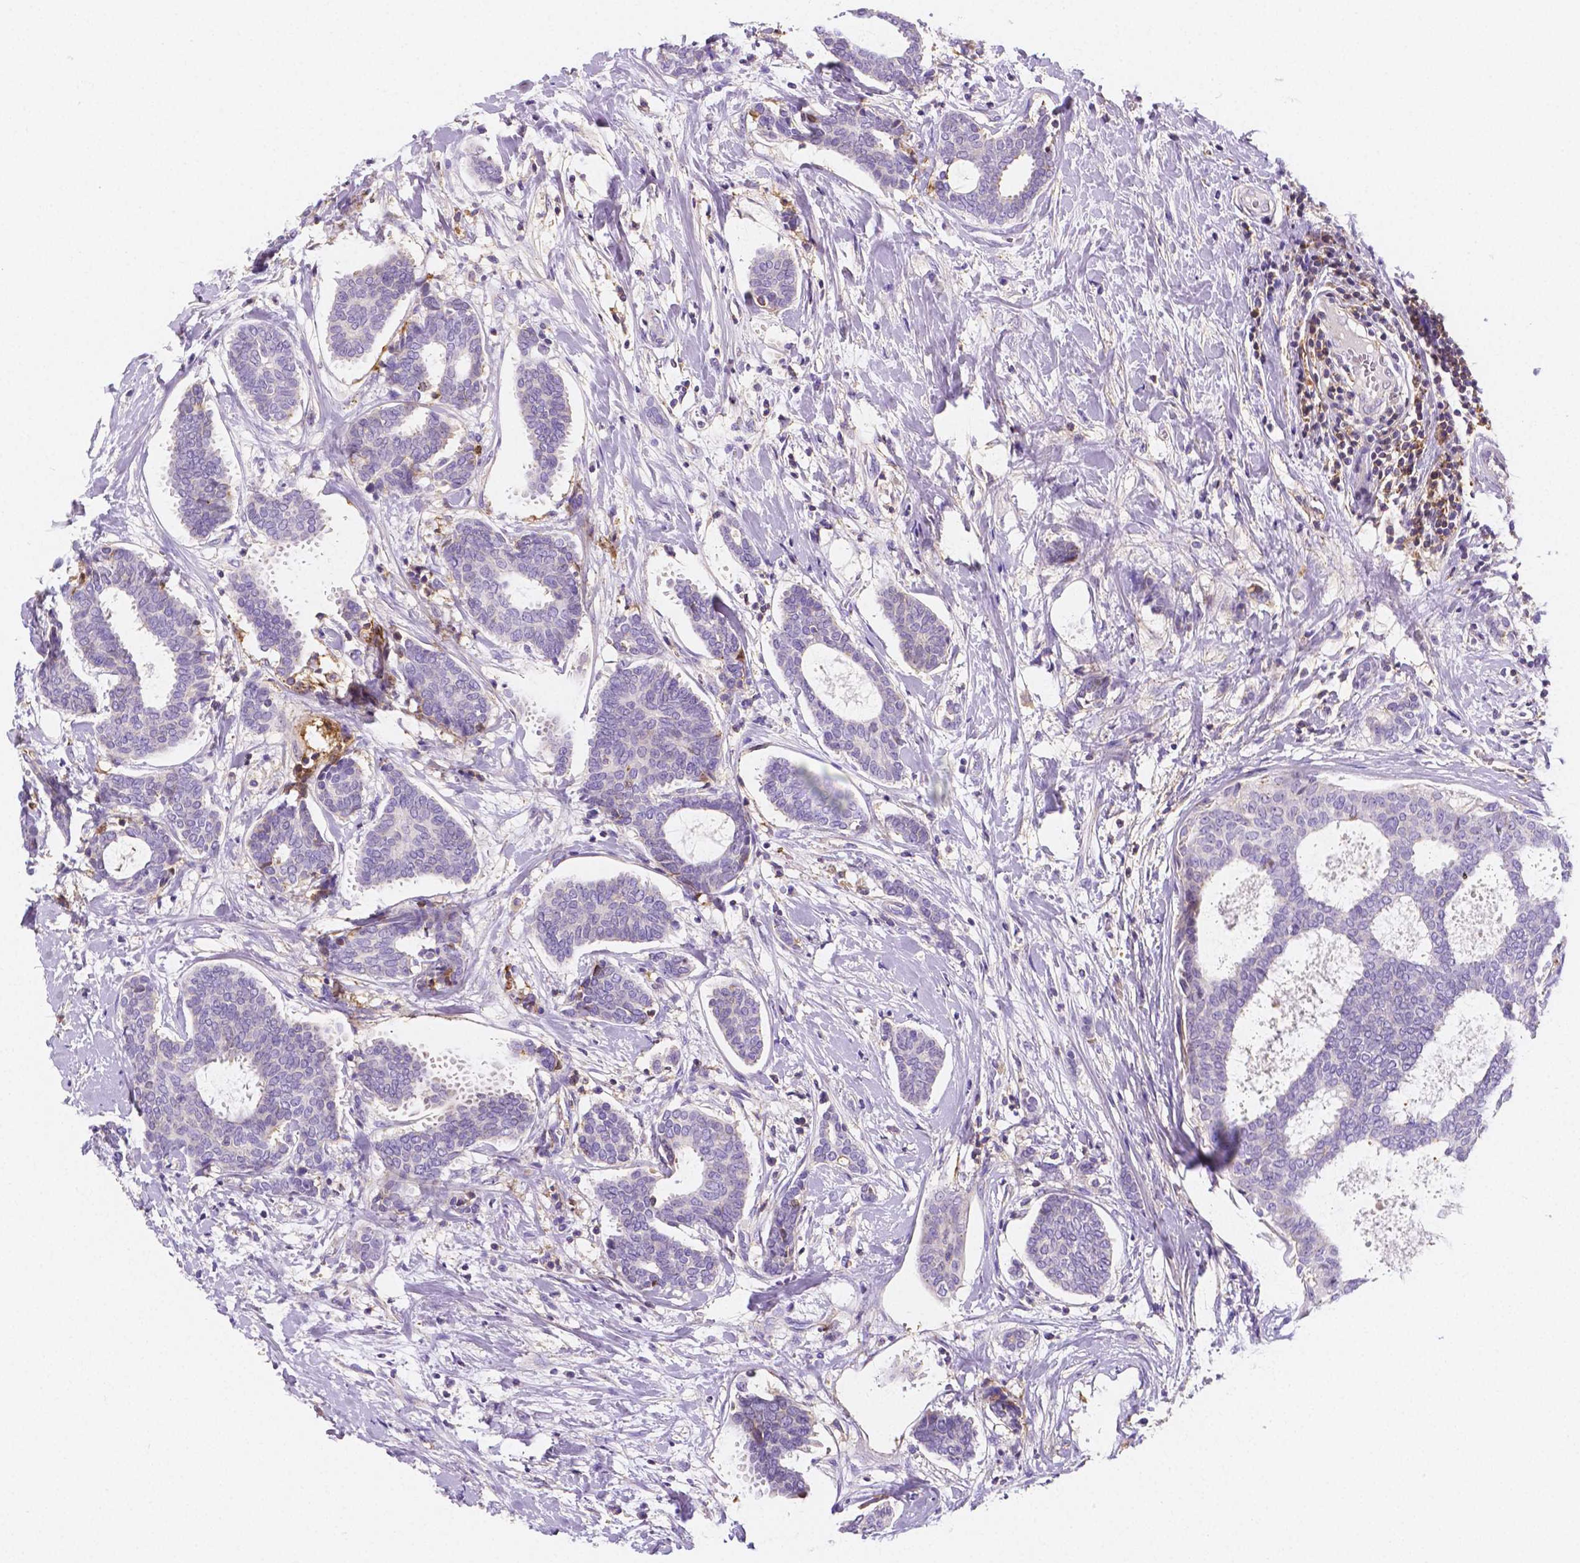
{"staining": {"intensity": "negative", "quantity": "none", "location": "none"}, "tissue": "breast cancer", "cell_type": "Tumor cells", "image_type": "cancer", "snomed": [{"axis": "morphology", "description": "Intraductal carcinoma, in situ"}, {"axis": "morphology", "description": "Duct carcinoma"}, {"axis": "morphology", "description": "Lobular carcinoma, in situ"}, {"axis": "topography", "description": "Breast"}], "caption": "Breast cancer stained for a protein using IHC shows no positivity tumor cells.", "gene": "GABRD", "patient": {"sex": "female", "age": 44}}